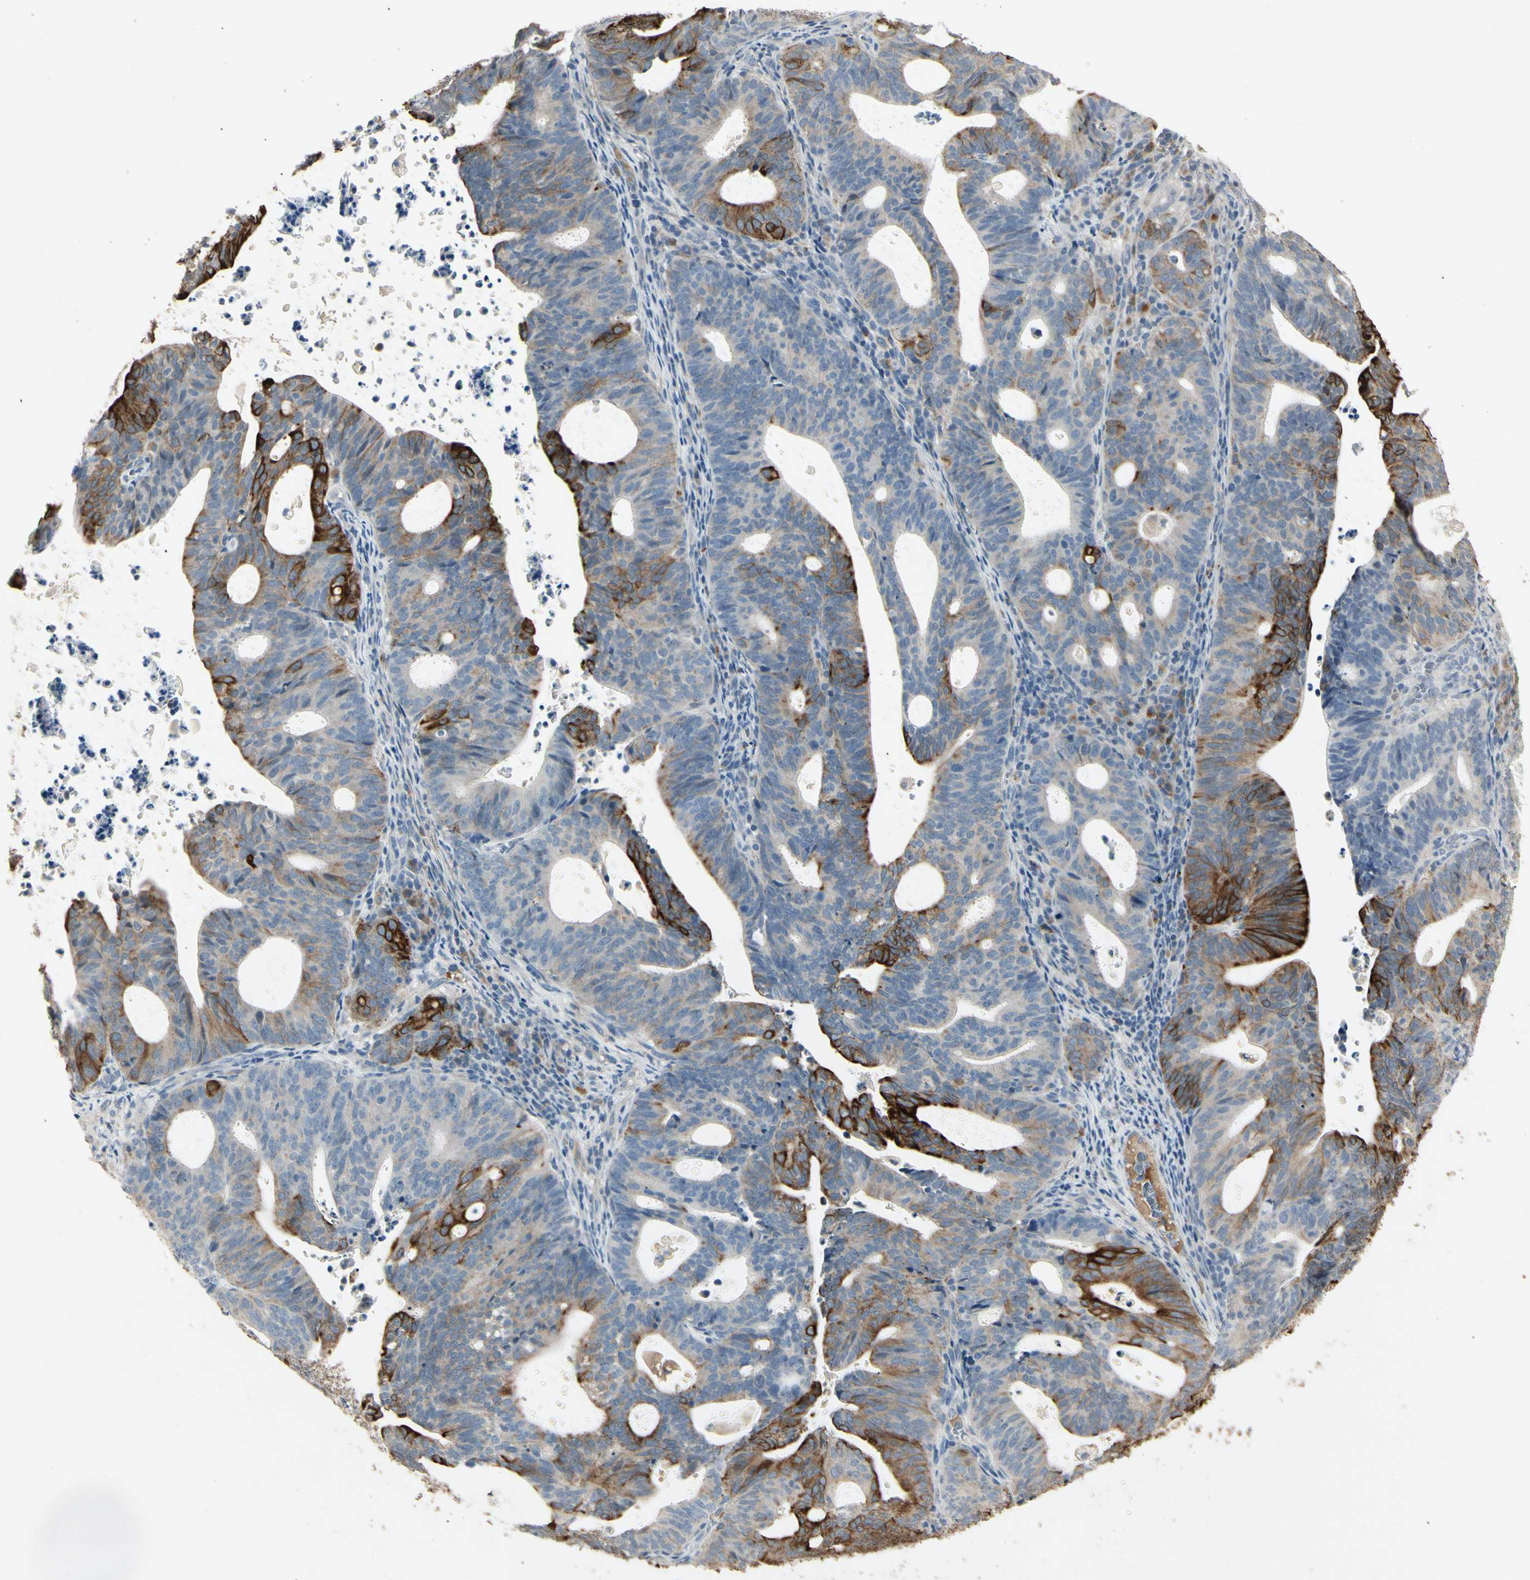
{"staining": {"intensity": "strong", "quantity": "<25%", "location": "cytoplasmic/membranous"}, "tissue": "endometrial cancer", "cell_type": "Tumor cells", "image_type": "cancer", "snomed": [{"axis": "morphology", "description": "Adenocarcinoma, NOS"}, {"axis": "topography", "description": "Uterus"}], "caption": "This image displays endometrial cancer stained with immunohistochemistry (IHC) to label a protein in brown. The cytoplasmic/membranous of tumor cells show strong positivity for the protein. Nuclei are counter-stained blue.", "gene": "SKIL", "patient": {"sex": "female", "age": 83}}